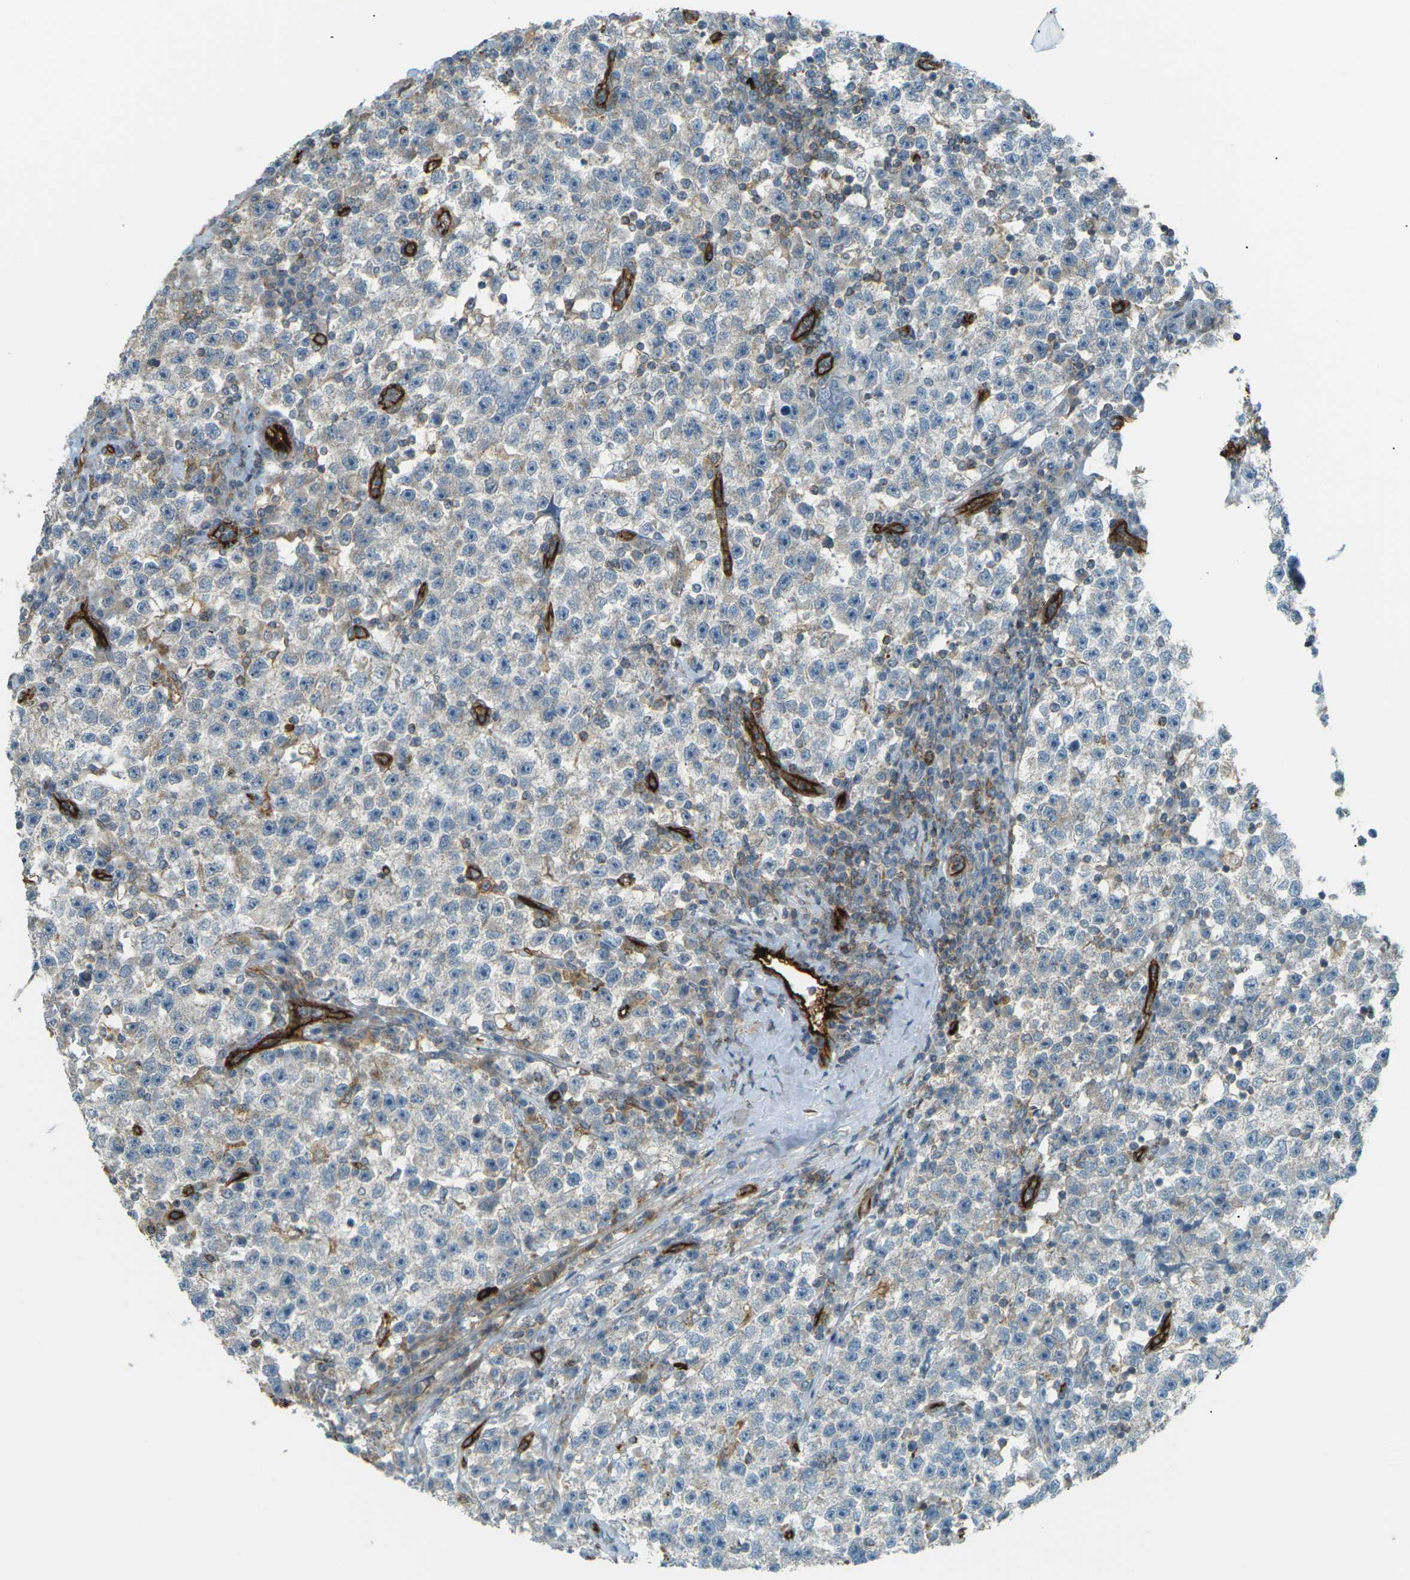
{"staining": {"intensity": "moderate", "quantity": "<25%", "location": "cytoplasmic/membranous"}, "tissue": "testis cancer", "cell_type": "Tumor cells", "image_type": "cancer", "snomed": [{"axis": "morphology", "description": "Seminoma, NOS"}, {"axis": "topography", "description": "Testis"}], "caption": "The image displays staining of testis seminoma, revealing moderate cytoplasmic/membranous protein staining (brown color) within tumor cells. (IHC, brightfield microscopy, high magnification).", "gene": "S1PR1", "patient": {"sex": "male", "age": 22}}